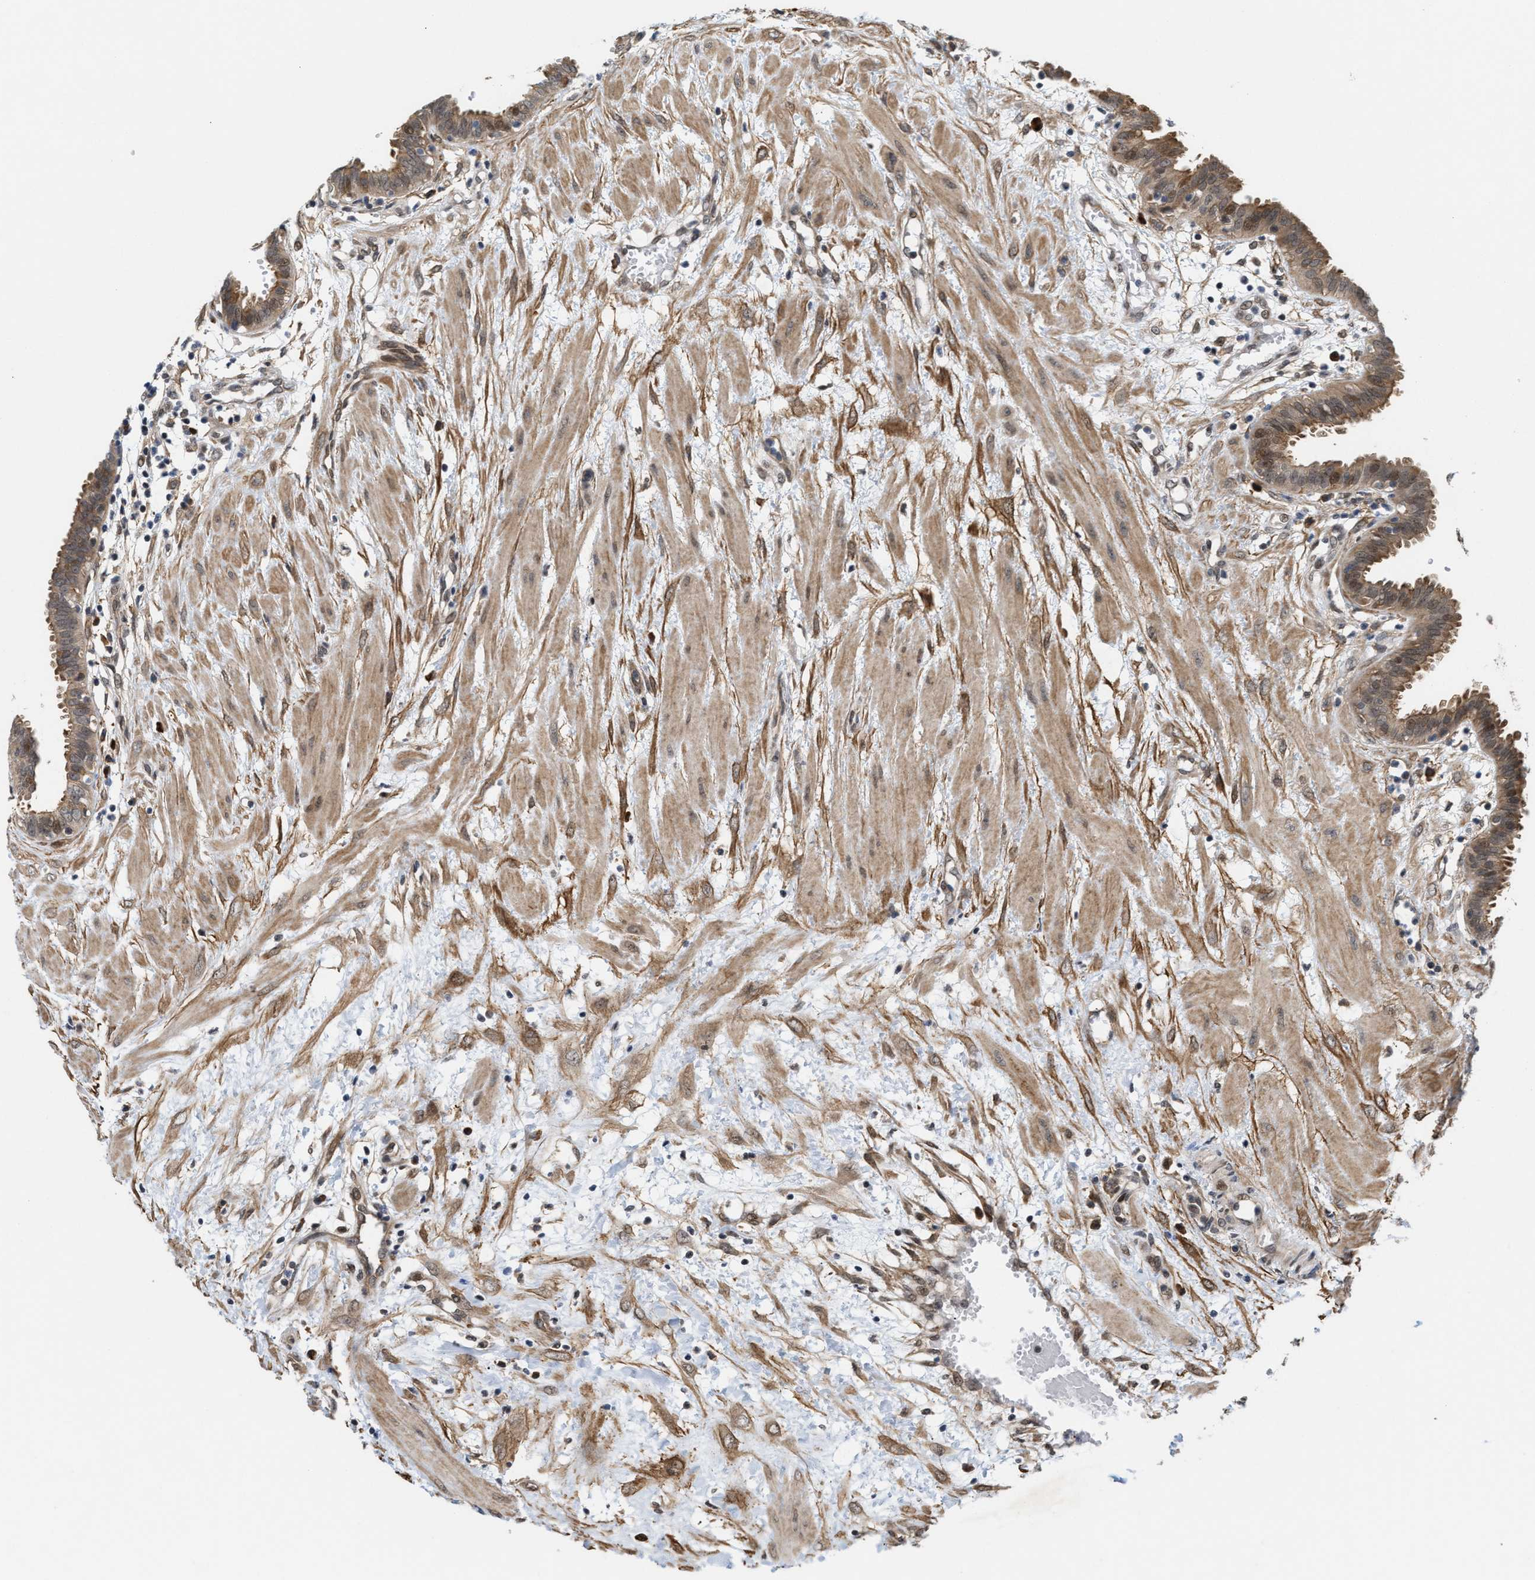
{"staining": {"intensity": "strong", "quantity": ">75%", "location": "cytoplasmic/membranous,nuclear"}, "tissue": "fallopian tube", "cell_type": "Glandular cells", "image_type": "normal", "snomed": [{"axis": "morphology", "description": "Normal tissue, NOS"}, {"axis": "topography", "description": "Fallopian tube"}, {"axis": "topography", "description": "Placenta"}], "caption": "Protein staining demonstrates strong cytoplasmic/membranous,nuclear positivity in about >75% of glandular cells in unremarkable fallopian tube.", "gene": "MFSD6", "patient": {"sex": "female", "age": 32}}